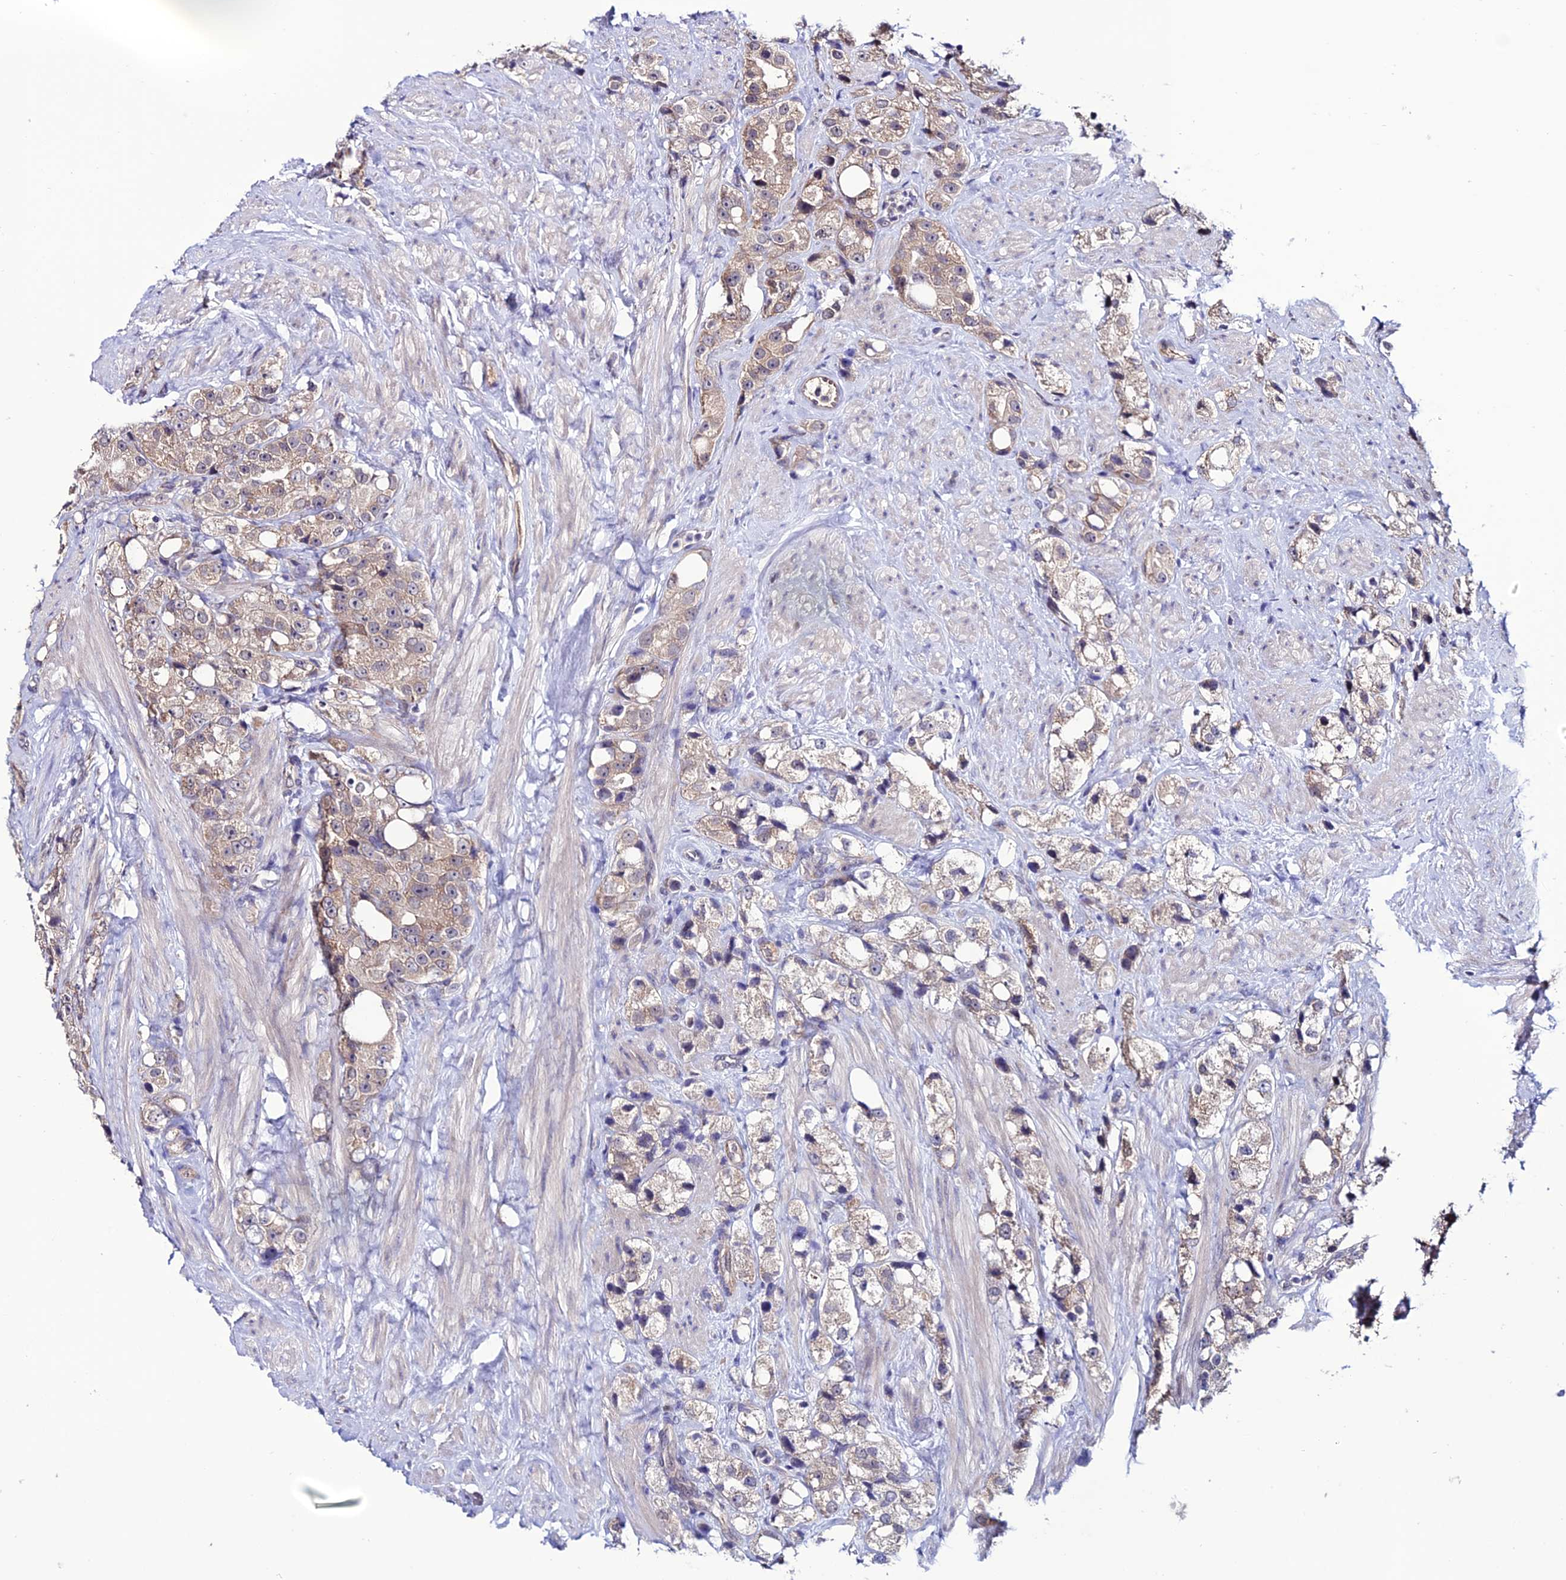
{"staining": {"intensity": "weak", "quantity": "25%-75%", "location": "cytoplasmic/membranous"}, "tissue": "prostate cancer", "cell_type": "Tumor cells", "image_type": "cancer", "snomed": [{"axis": "morphology", "description": "Adenocarcinoma, NOS"}, {"axis": "topography", "description": "Prostate"}], "caption": "Adenocarcinoma (prostate) stained for a protein (brown) displays weak cytoplasmic/membranous positive staining in about 25%-75% of tumor cells.", "gene": "FZD8", "patient": {"sex": "male", "age": 79}}